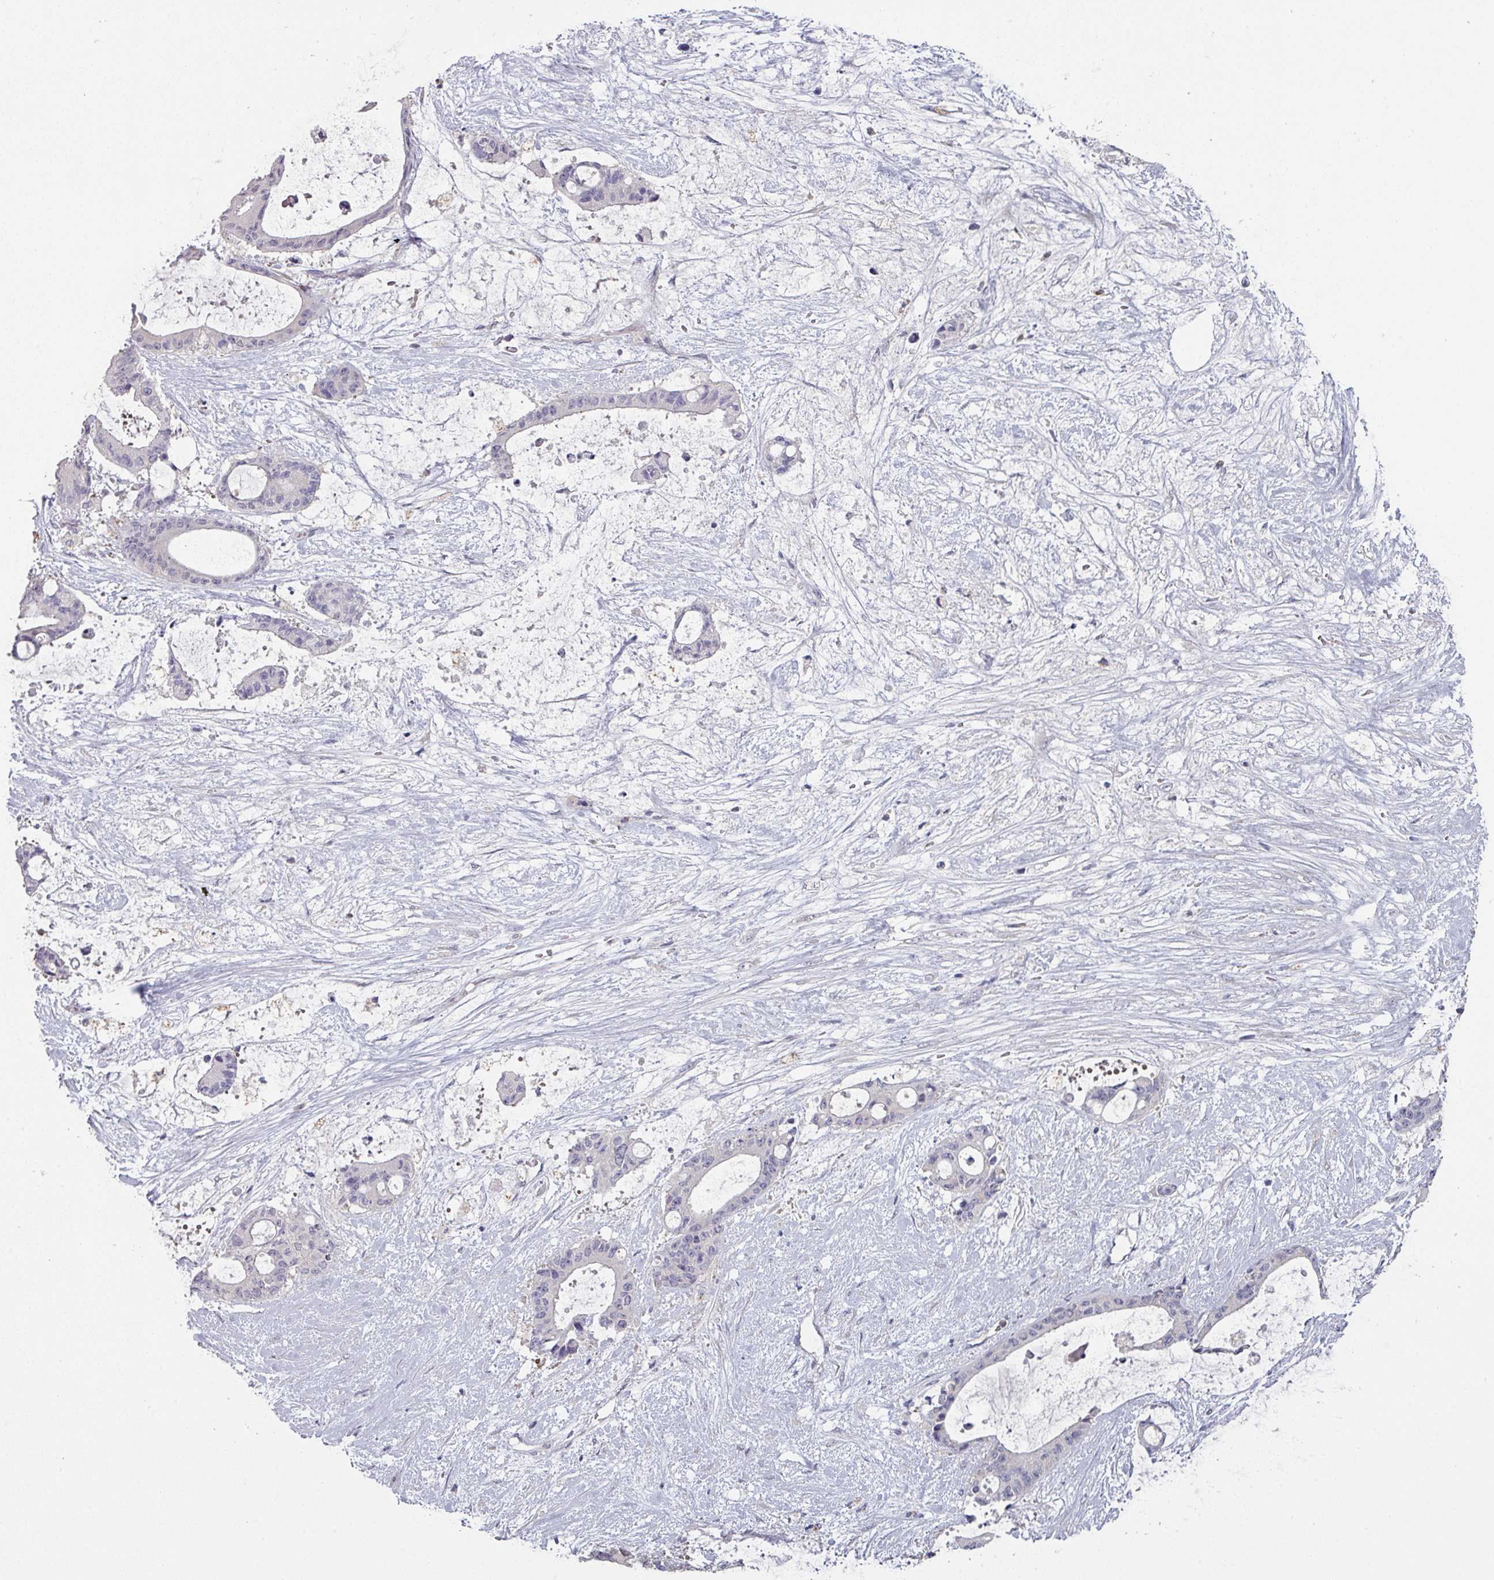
{"staining": {"intensity": "negative", "quantity": "none", "location": "none"}, "tissue": "liver cancer", "cell_type": "Tumor cells", "image_type": "cancer", "snomed": [{"axis": "morphology", "description": "Normal tissue, NOS"}, {"axis": "morphology", "description": "Cholangiocarcinoma"}, {"axis": "topography", "description": "Liver"}, {"axis": "topography", "description": "Peripheral nerve tissue"}], "caption": "Immunohistochemistry (IHC) of liver cholangiocarcinoma exhibits no staining in tumor cells. (DAB IHC visualized using brightfield microscopy, high magnification).", "gene": "PRAMEF8", "patient": {"sex": "female", "age": 73}}